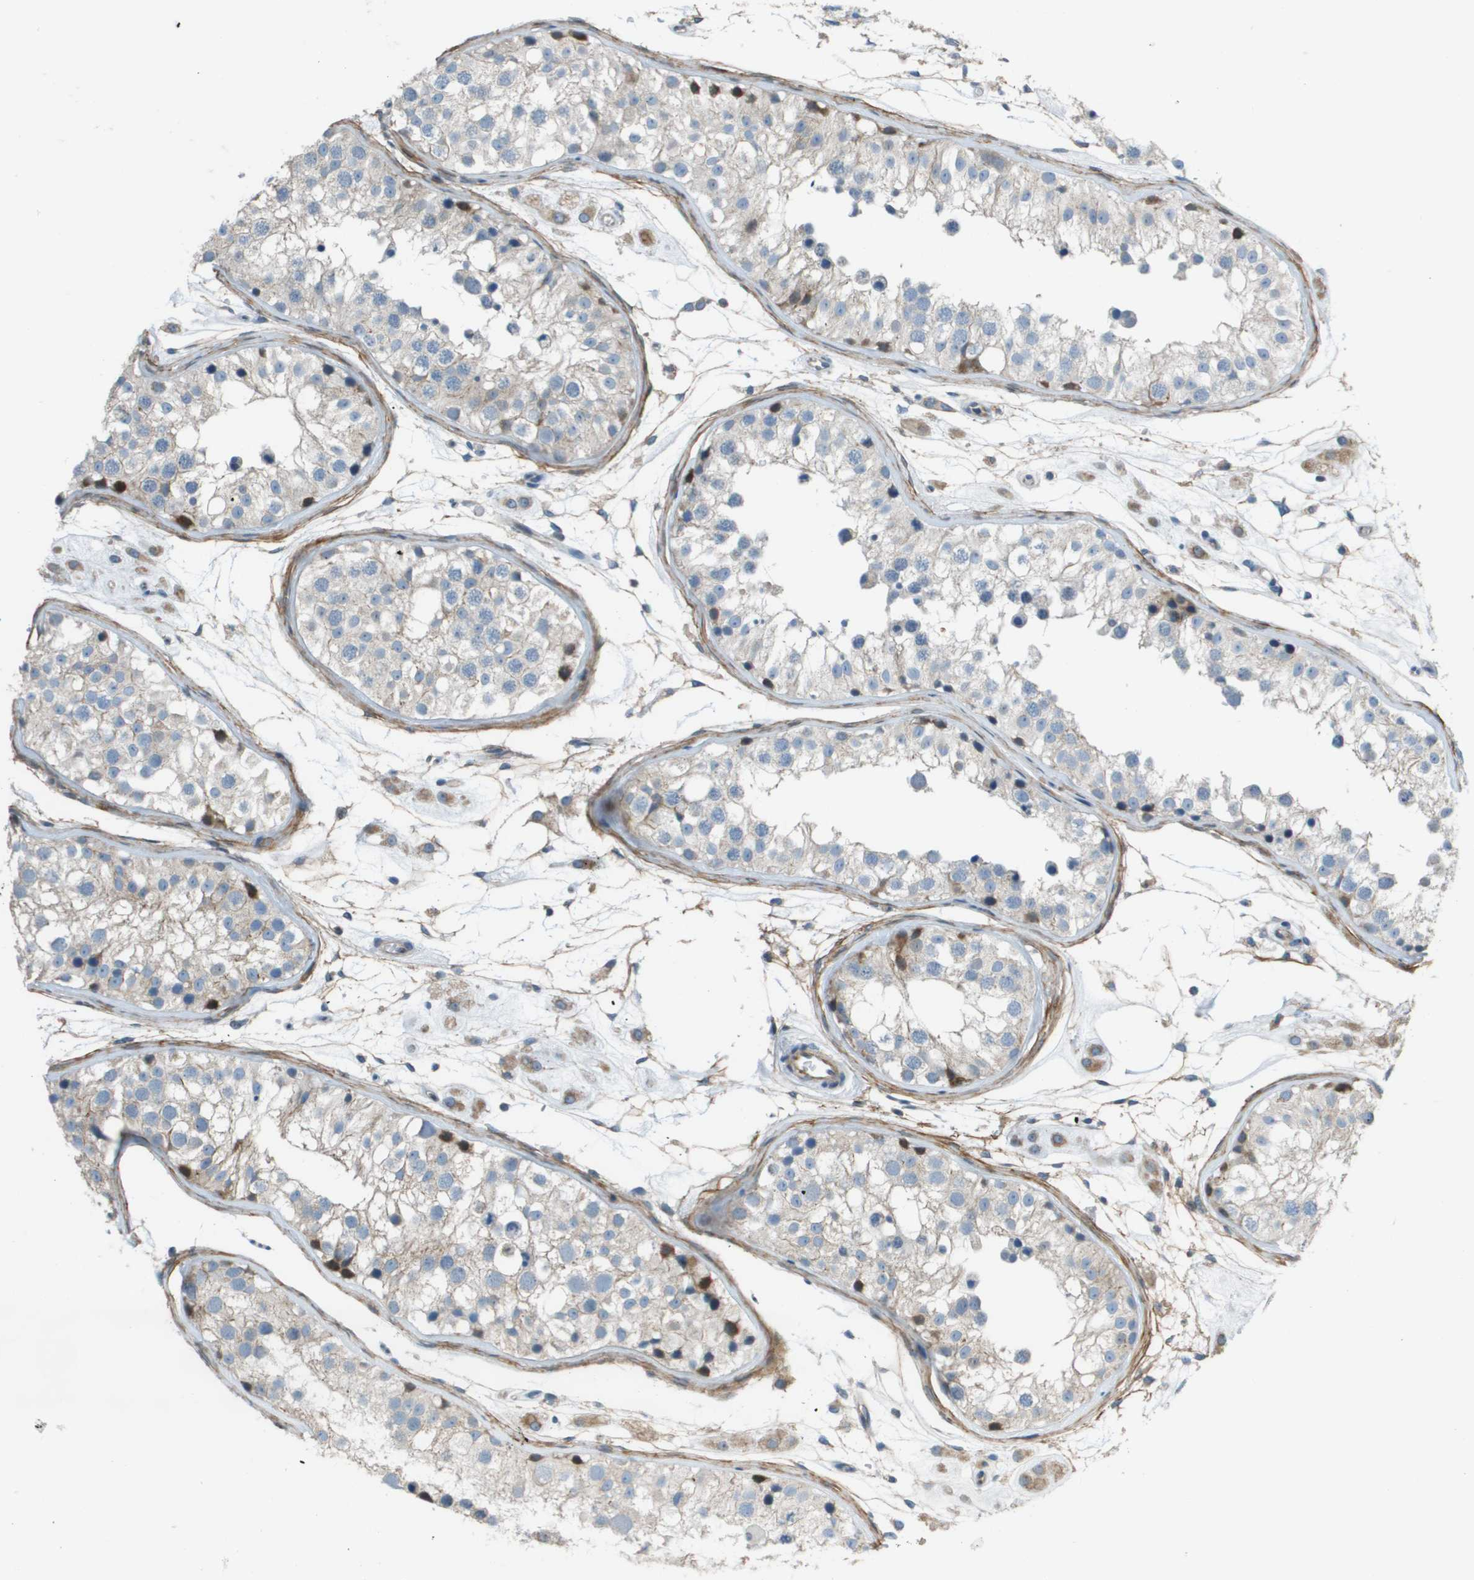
{"staining": {"intensity": "strong", "quantity": "<25%", "location": "cytoplasmic/membranous"}, "tissue": "testis", "cell_type": "Cells in seminiferous ducts", "image_type": "normal", "snomed": [{"axis": "morphology", "description": "Normal tissue, NOS"}, {"axis": "morphology", "description": "Adenocarcinoma, metastatic, NOS"}, {"axis": "topography", "description": "Testis"}], "caption": "The immunohistochemical stain shows strong cytoplasmic/membranous expression in cells in seminiferous ducts of benign testis.", "gene": "GALNT6", "patient": {"sex": "male", "age": 26}}